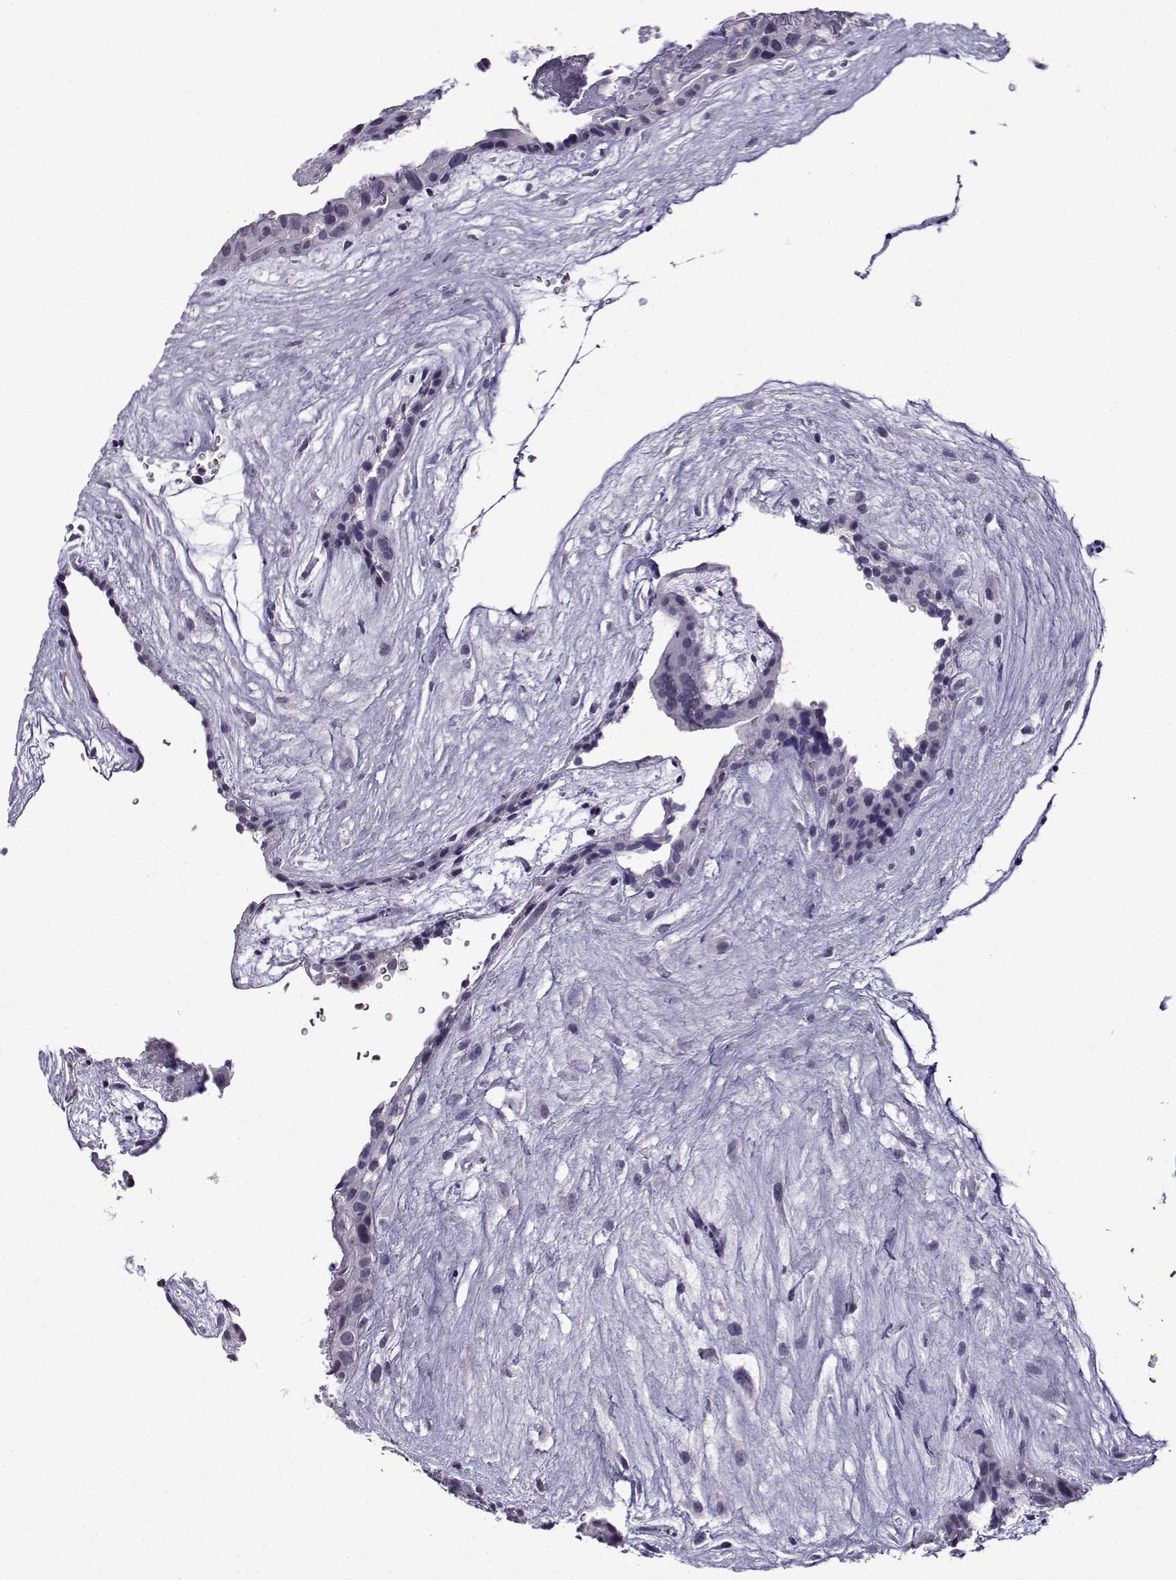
{"staining": {"intensity": "negative", "quantity": "none", "location": "none"}, "tissue": "placenta", "cell_type": "Decidual cells", "image_type": "normal", "snomed": [{"axis": "morphology", "description": "Normal tissue, NOS"}, {"axis": "topography", "description": "Placenta"}], "caption": "Decidual cells show no significant positivity in normal placenta.", "gene": "LRFN2", "patient": {"sex": "female", "age": 19}}